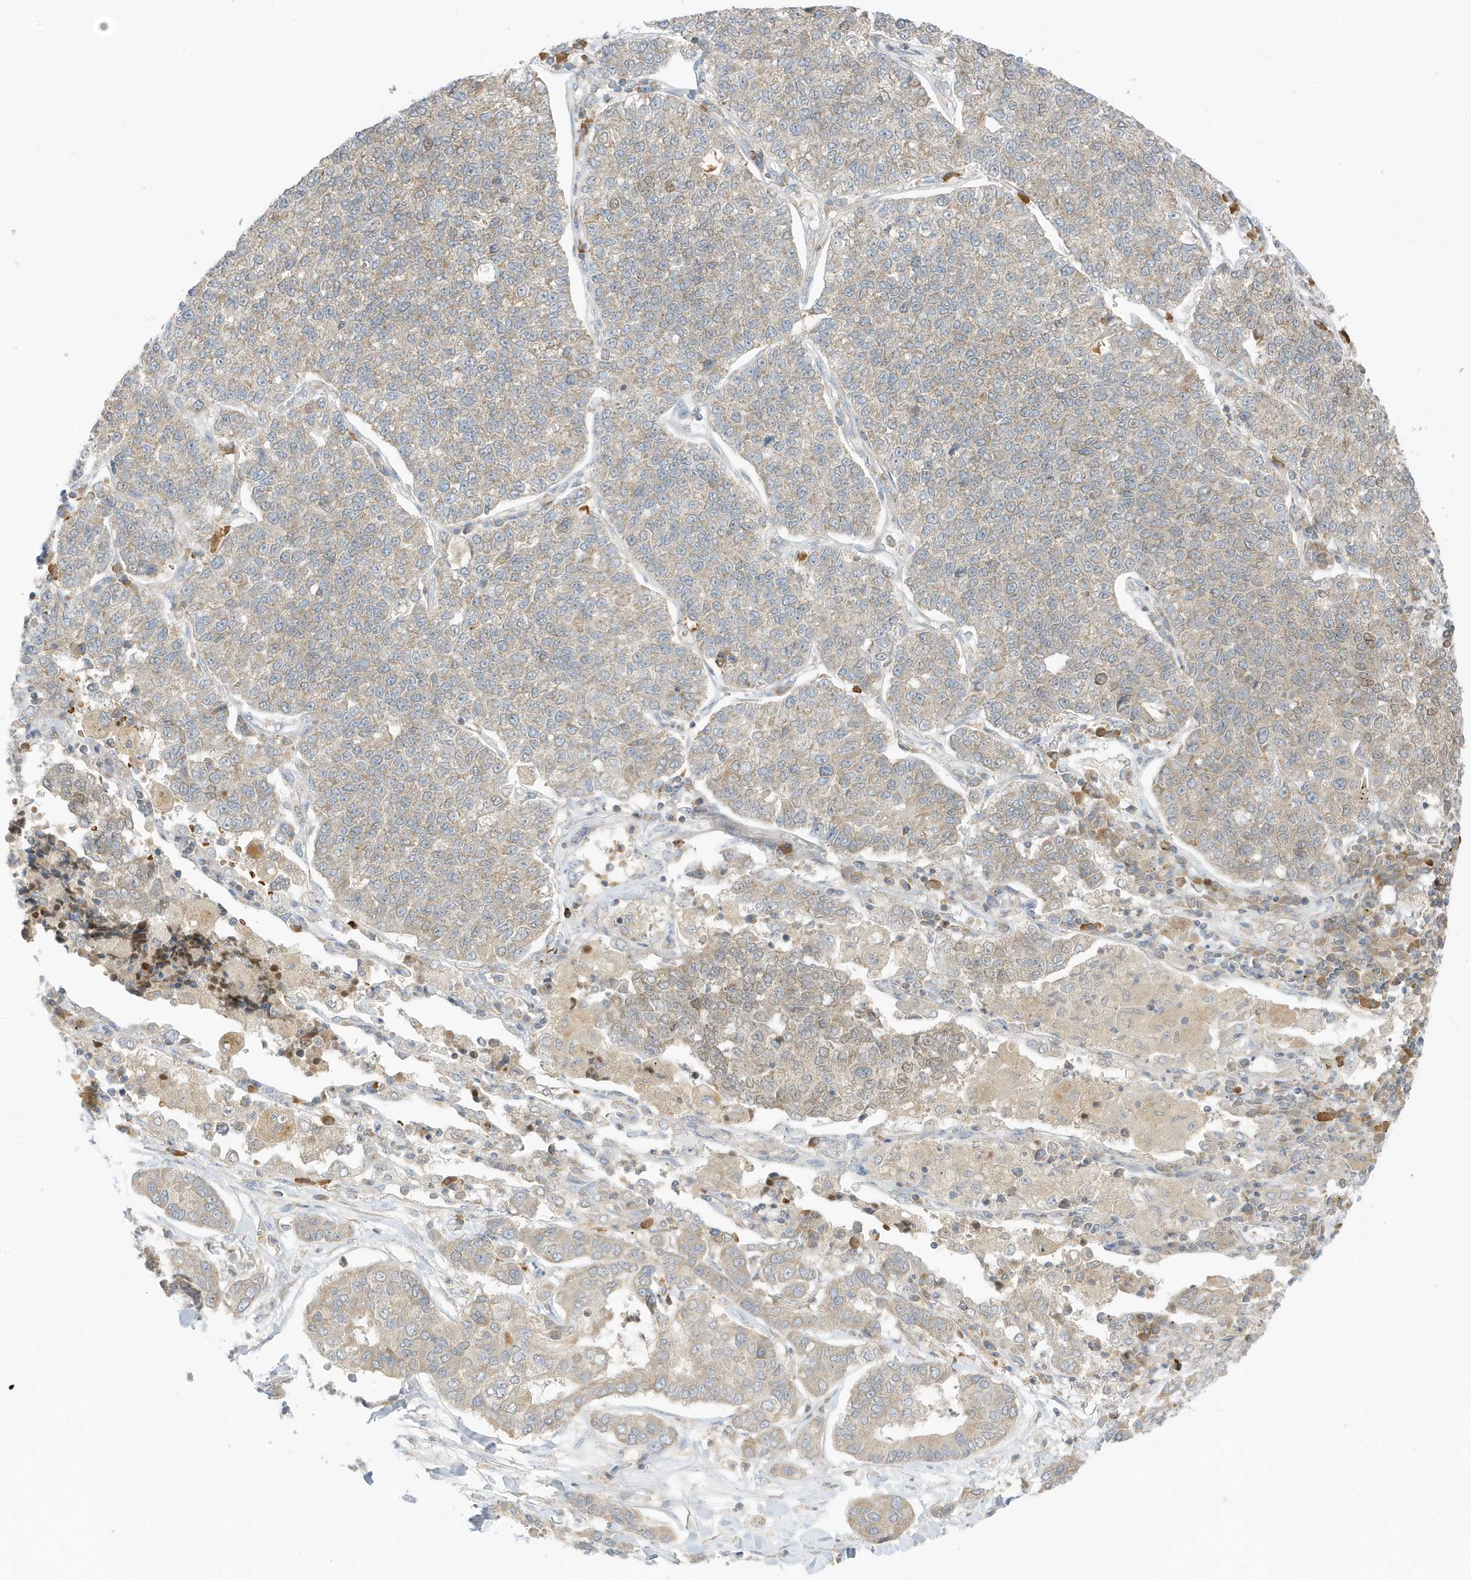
{"staining": {"intensity": "weak", "quantity": ">75%", "location": "cytoplasmic/membranous"}, "tissue": "lung cancer", "cell_type": "Tumor cells", "image_type": "cancer", "snomed": [{"axis": "morphology", "description": "Adenocarcinoma, NOS"}, {"axis": "topography", "description": "Lung"}], "caption": "IHC of lung cancer shows low levels of weak cytoplasmic/membranous expression in approximately >75% of tumor cells. The protein of interest is shown in brown color, while the nuclei are stained blue.", "gene": "NPPC", "patient": {"sex": "male", "age": 49}}